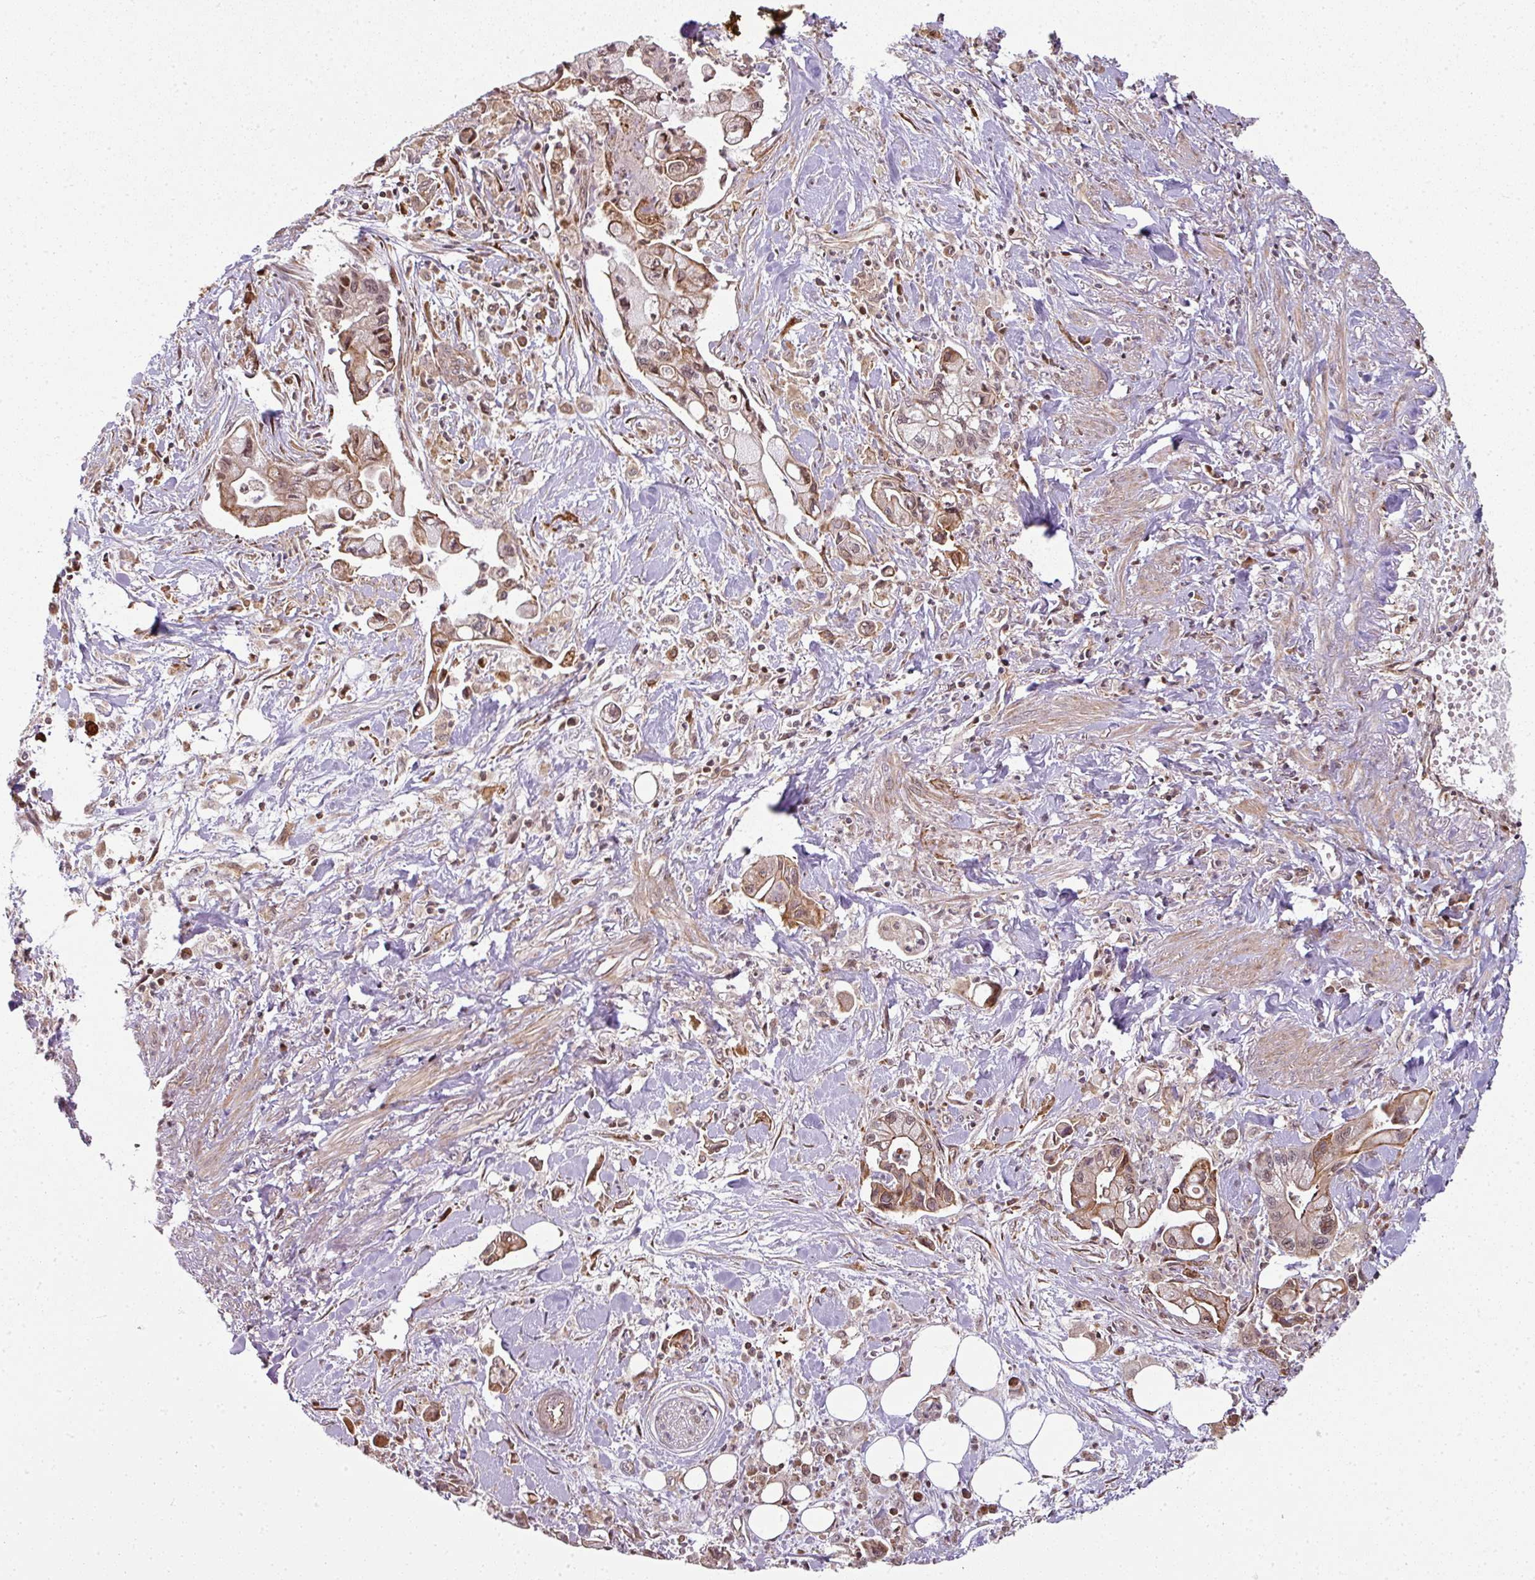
{"staining": {"intensity": "moderate", "quantity": "25%-75%", "location": "cytoplasmic/membranous,nuclear"}, "tissue": "pancreatic cancer", "cell_type": "Tumor cells", "image_type": "cancer", "snomed": [{"axis": "morphology", "description": "Adenocarcinoma, NOS"}, {"axis": "topography", "description": "Pancreas"}], "caption": "Adenocarcinoma (pancreatic) tissue displays moderate cytoplasmic/membranous and nuclear expression in about 25%-75% of tumor cells", "gene": "ATAT1", "patient": {"sex": "male", "age": 61}}